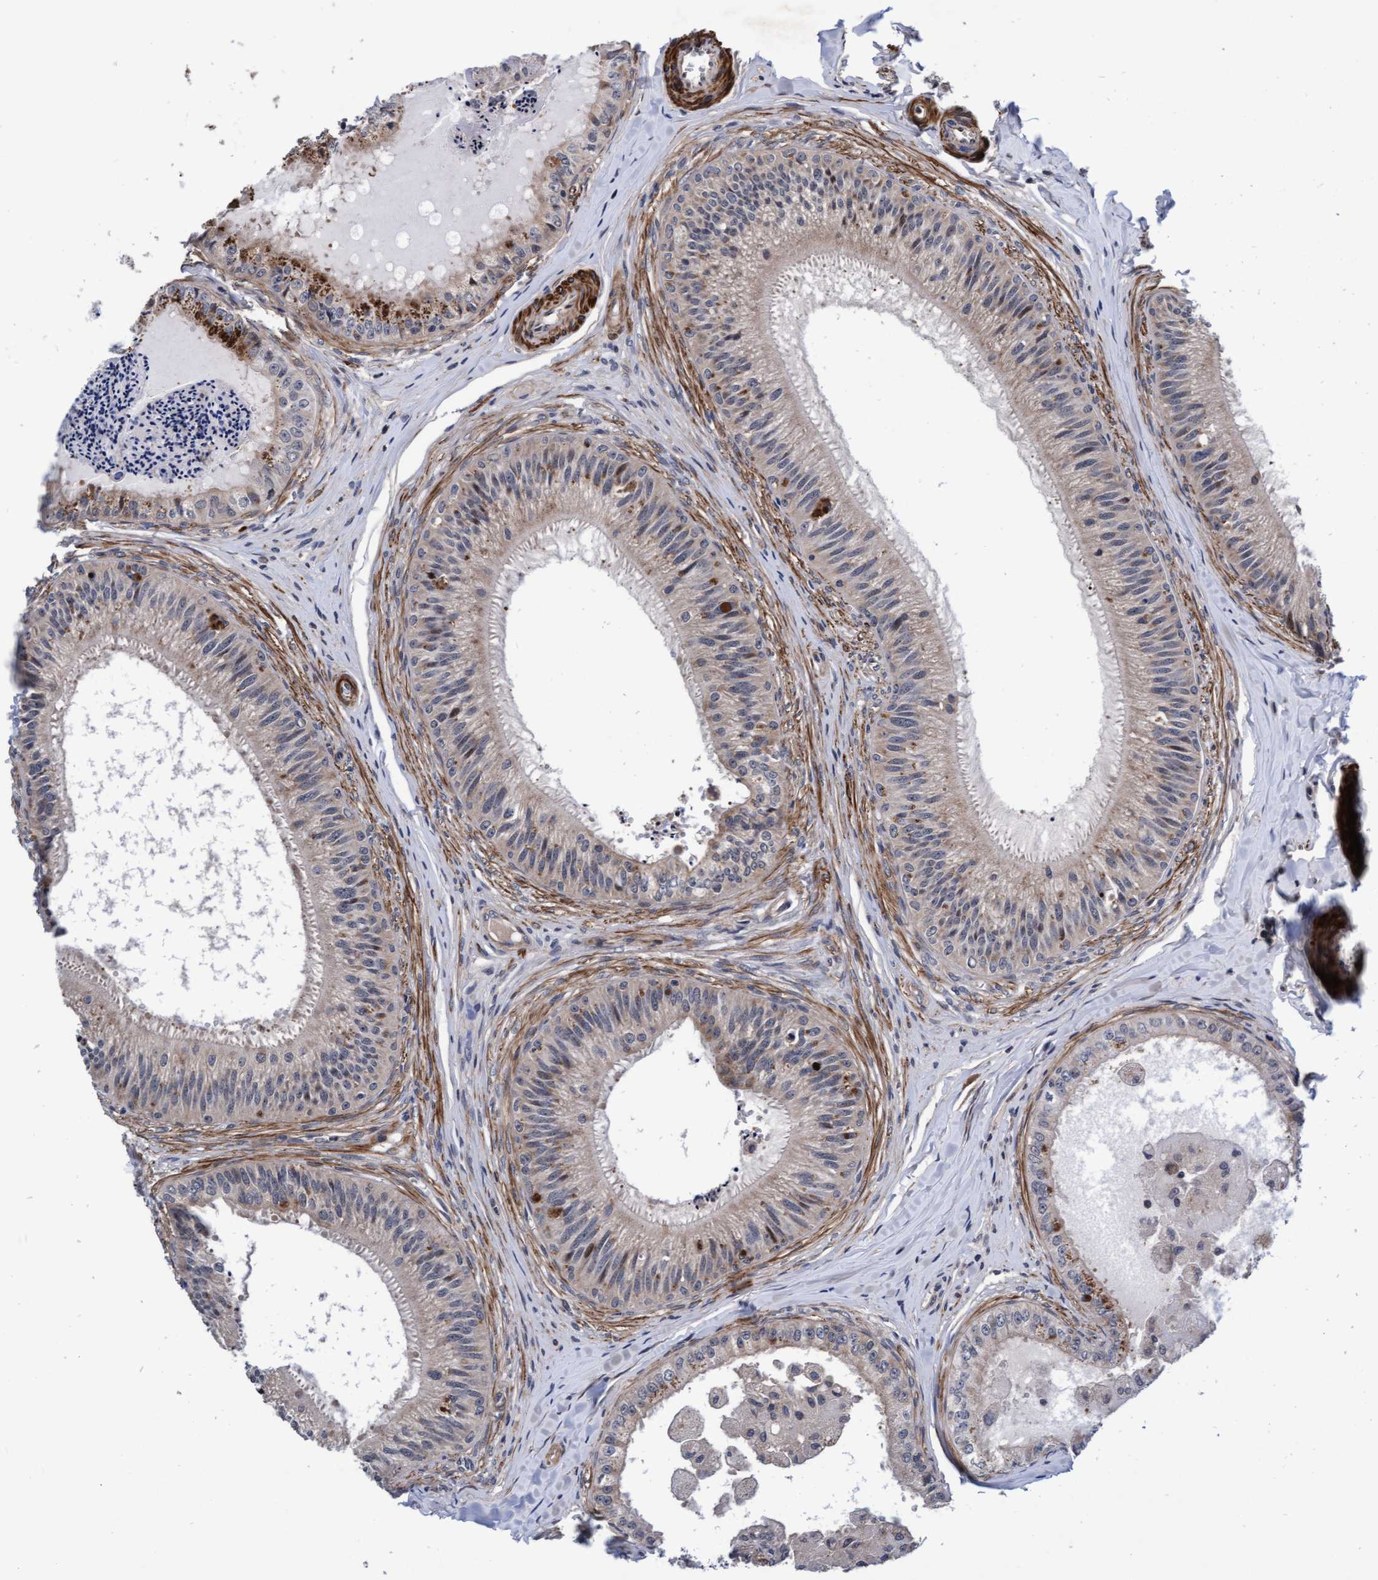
{"staining": {"intensity": "moderate", "quantity": "<25%", "location": "cytoplasmic/membranous"}, "tissue": "epididymis", "cell_type": "Glandular cells", "image_type": "normal", "snomed": [{"axis": "morphology", "description": "Normal tissue, NOS"}, {"axis": "topography", "description": "Epididymis"}], "caption": "Immunohistochemistry (IHC) of benign human epididymis demonstrates low levels of moderate cytoplasmic/membranous expression in approximately <25% of glandular cells.", "gene": "EFCAB13", "patient": {"sex": "male", "age": 31}}